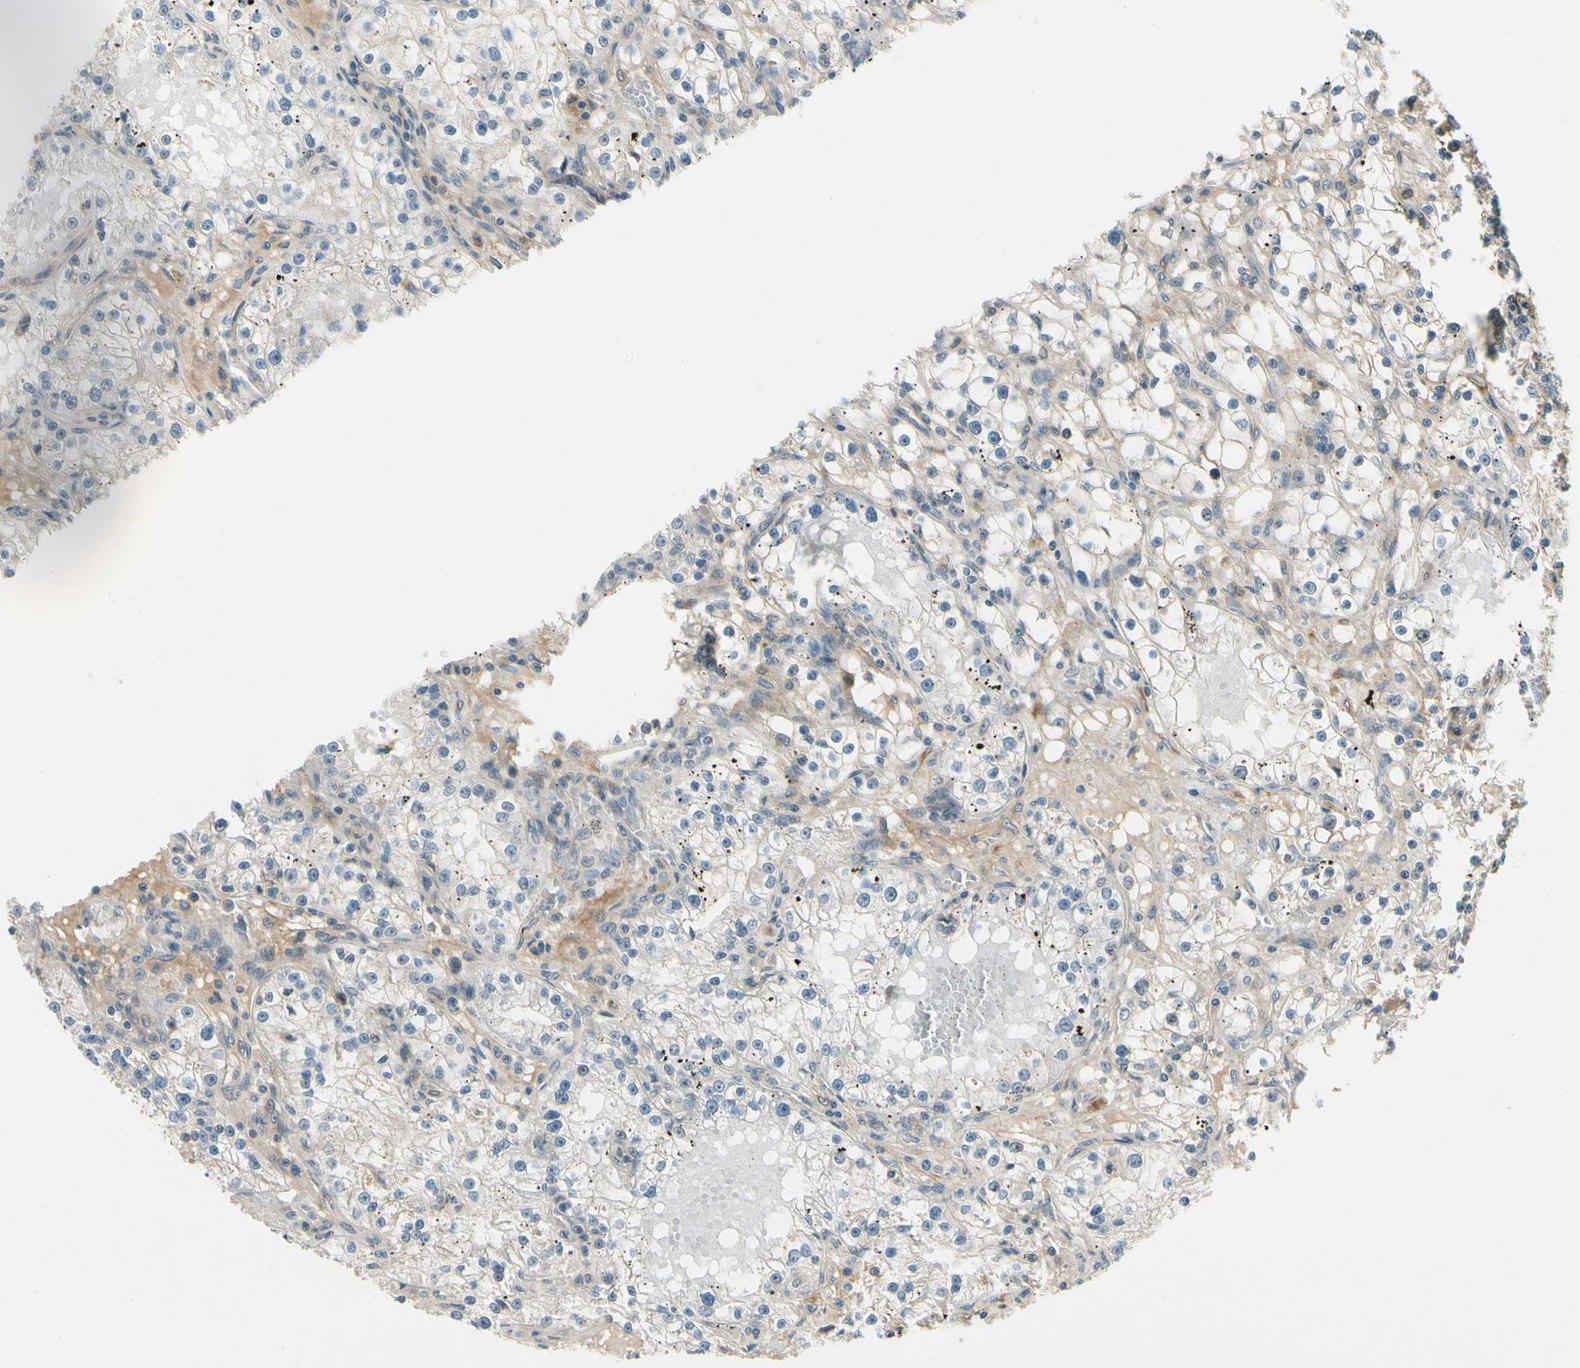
{"staining": {"intensity": "negative", "quantity": "none", "location": "none"}, "tissue": "renal cancer", "cell_type": "Tumor cells", "image_type": "cancer", "snomed": [{"axis": "morphology", "description": "Adenocarcinoma, NOS"}, {"axis": "topography", "description": "Kidney"}], "caption": "DAB (3,3'-diaminobenzidine) immunohistochemical staining of renal cancer (adenocarcinoma) demonstrates no significant positivity in tumor cells.", "gene": "EPHB3", "patient": {"sex": "male", "age": 56}}